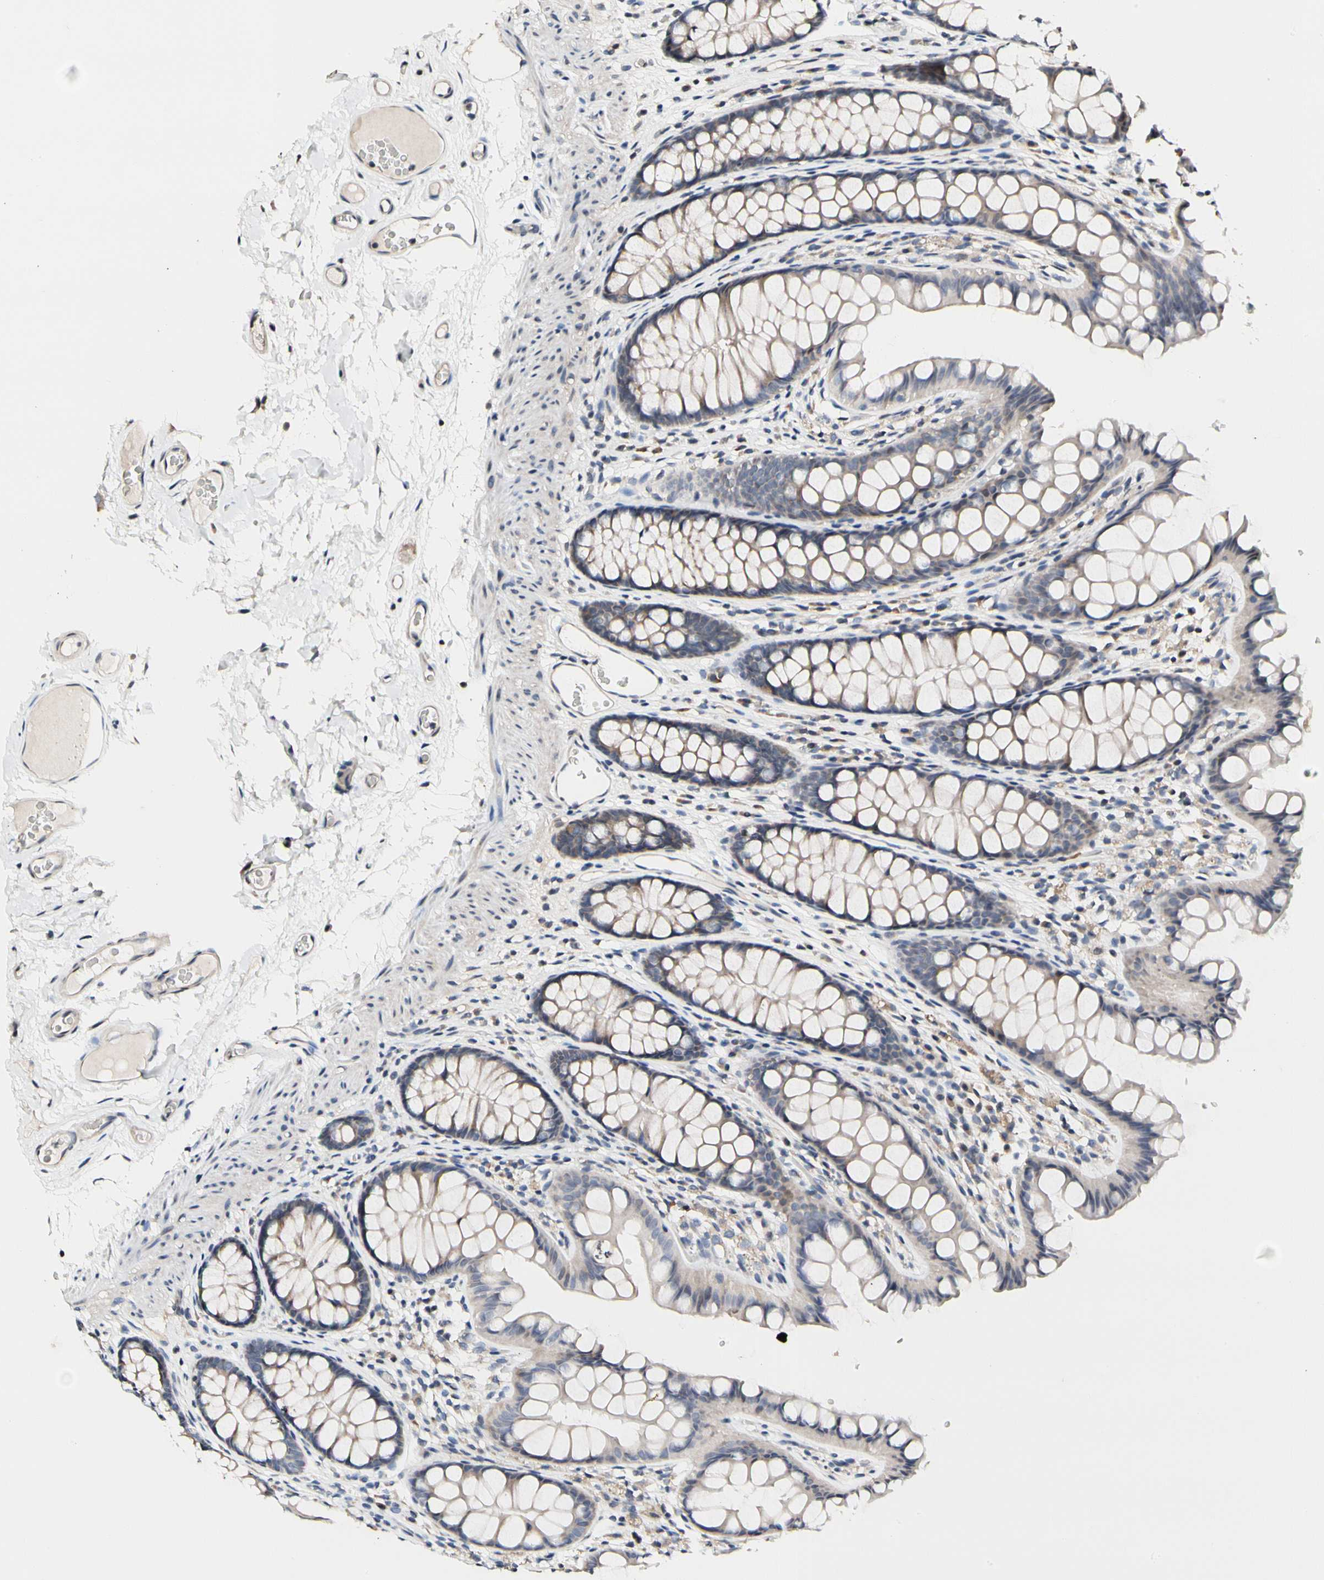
{"staining": {"intensity": "weak", "quantity": "<25%", "location": "cytoplasmic/membranous"}, "tissue": "colon", "cell_type": "Endothelial cells", "image_type": "normal", "snomed": [{"axis": "morphology", "description": "Normal tissue, NOS"}, {"axis": "topography", "description": "Colon"}], "caption": "Protein analysis of unremarkable colon shows no significant positivity in endothelial cells. (DAB (3,3'-diaminobenzidine) IHC, high magnification).", "gene": "SOX30", "patient": {"sex": "female", "age": 55}}